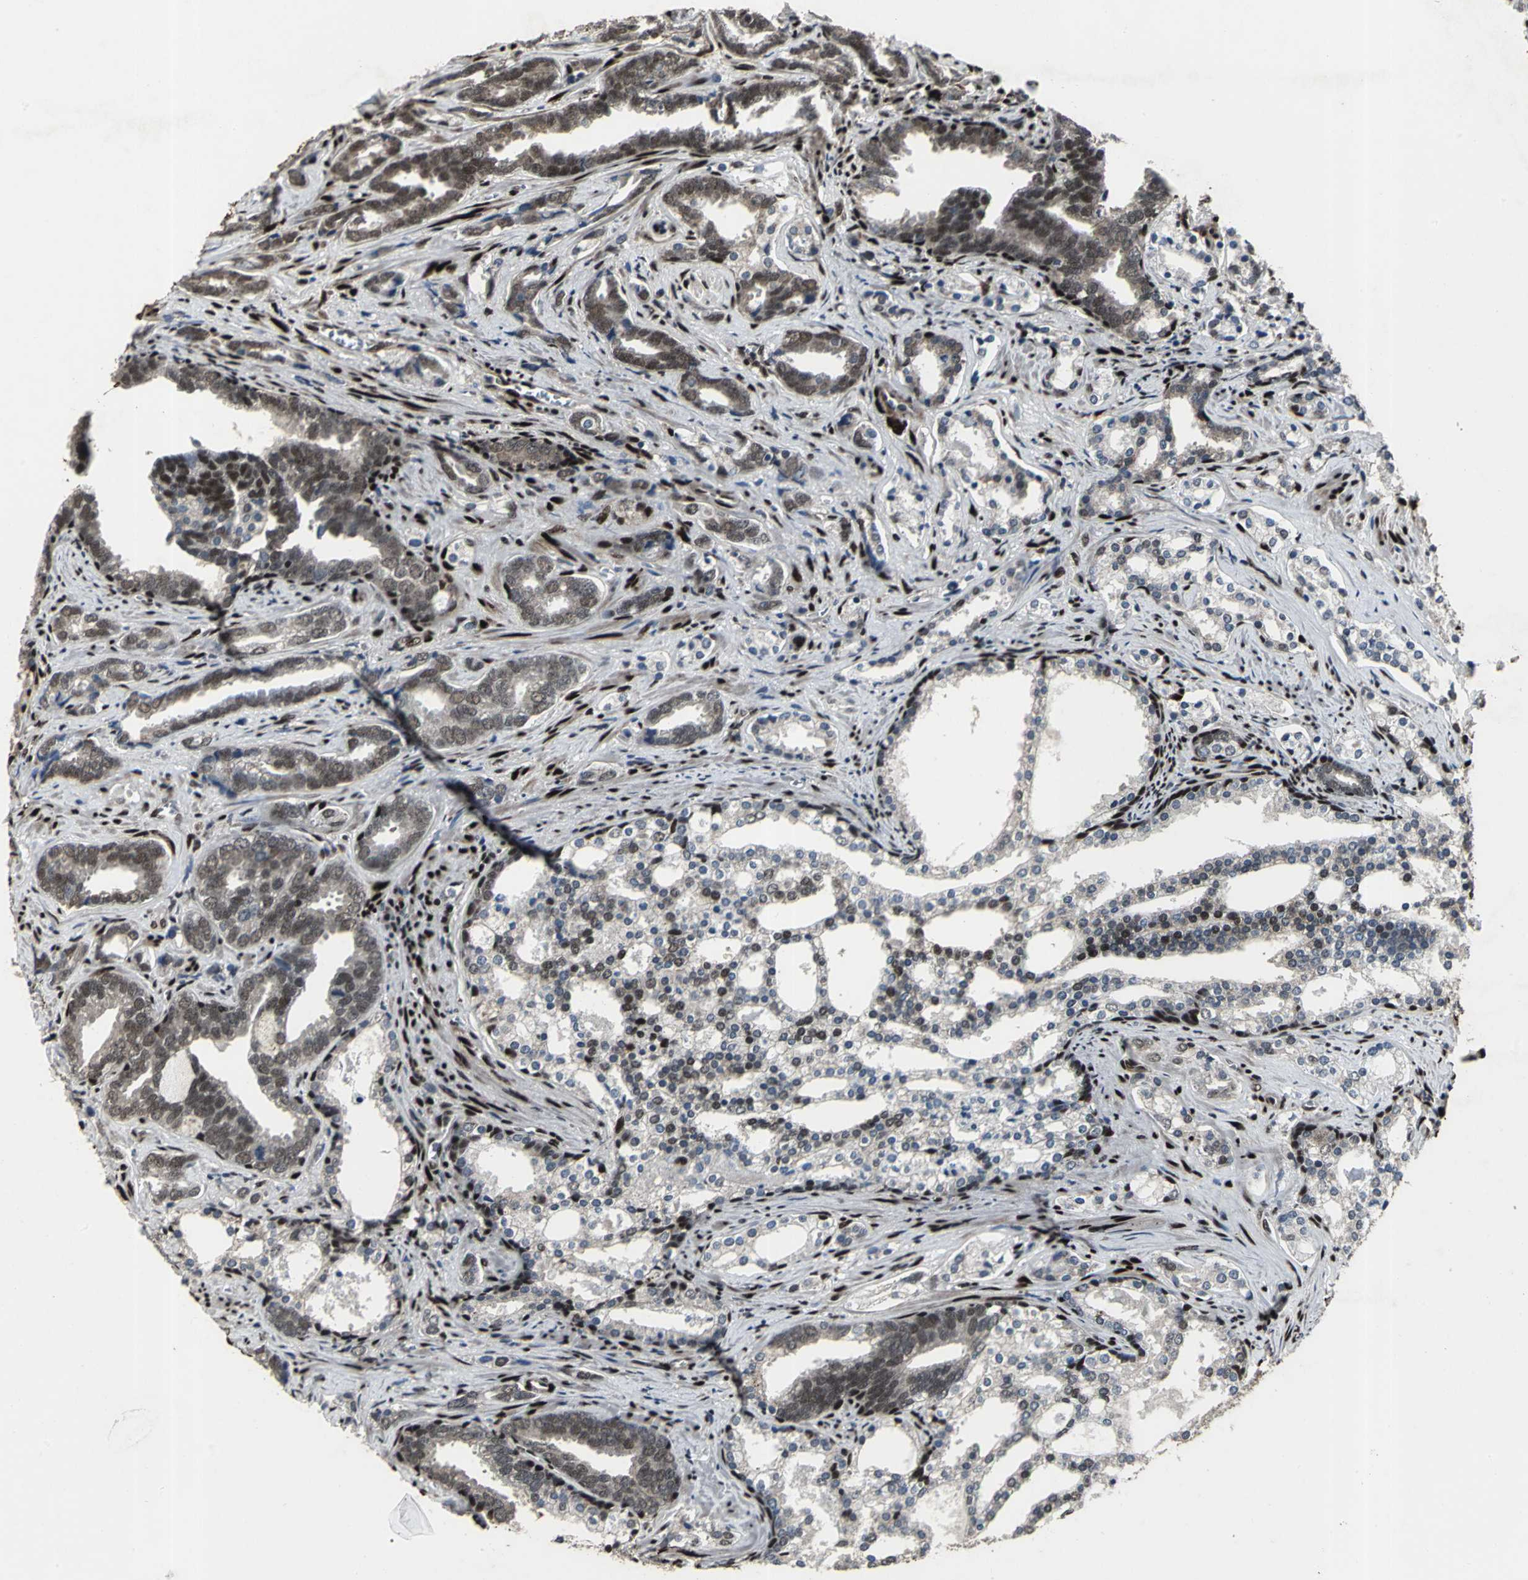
{"staining": {"intensity": "moderate", "quantity": ">75%", "location": "nuclear"}, "tissue": "prostate cancer", "cell_type": "Tumor cells", "image_type": "cancer", "snomed": [{"axis": "morphology", "description": "Adenocarcinoma, Medium grade"}, {"axis": "topography", "description": "Prostate"}], "caption": "This micrograph demonstrates prostate cancer (adenocarcinoma (medium-grade)) stained with IHC to label a protein in brown. The nuclear of tumor cells show moderate positivity for the protein. Nuclei are counter-stained blue.", "gene": "SRF", "patient": {"sex": "male", "age": 67}}